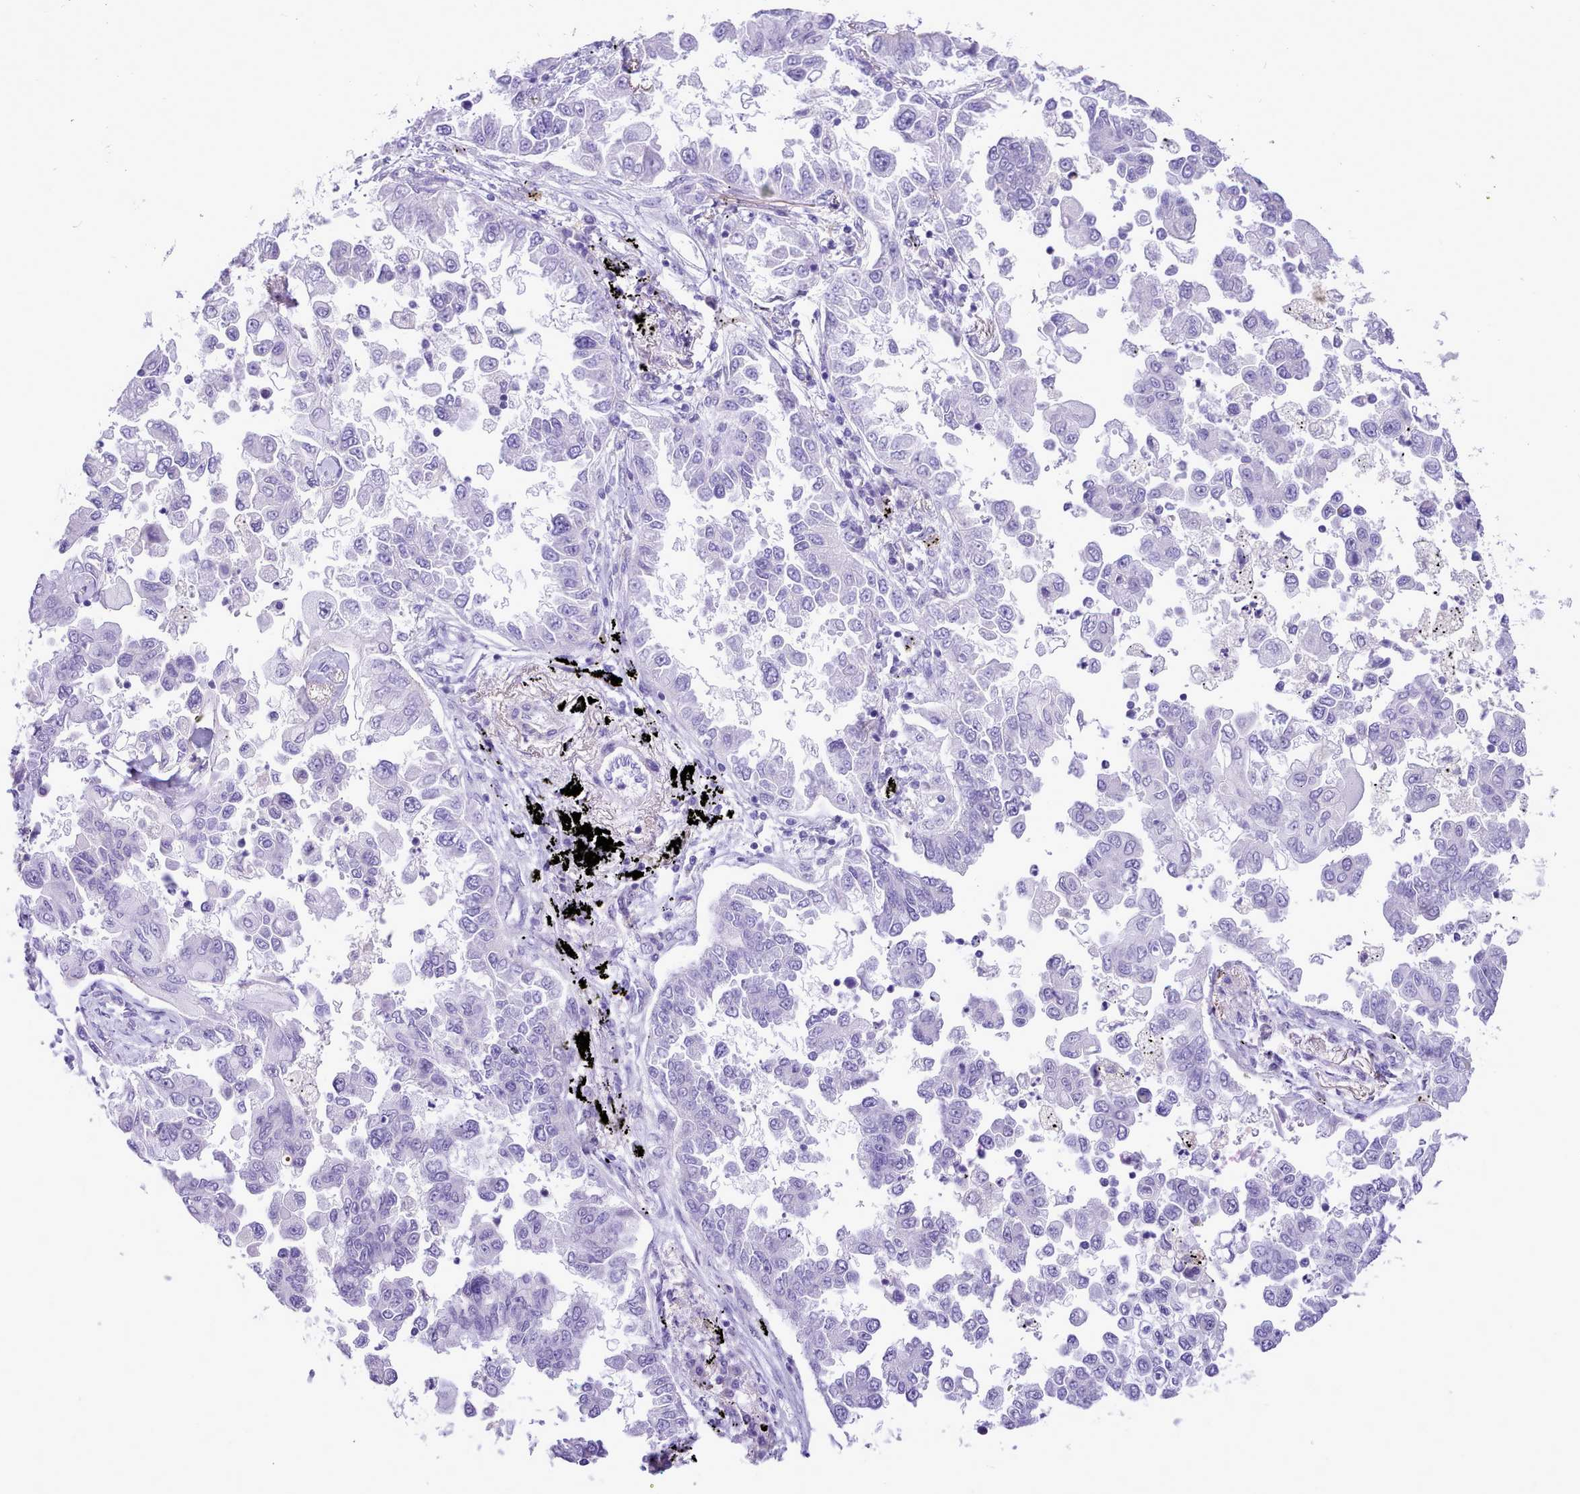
{"staining": {"intensity": "weak", "quantity": "<25%", "location": "cytoplasmic/membranous"}, "tissue": "lung cancer", "cell_type": "Tumor cells", "image_type": "cancer", "snomed": [{"axis": "morphology", "description": "Adenocarcinoma, NOS"}, {"axis": "topography", "description": "Lung"}], "caption": "Immunohistochemistry of human lung adenocarcinoma demonstrates no positivity in tumor cells. (DAB IHC with hematoxylin counter stain).", "gene": "LRRC37A", "patient": {"sex": "female", "age": 67}}